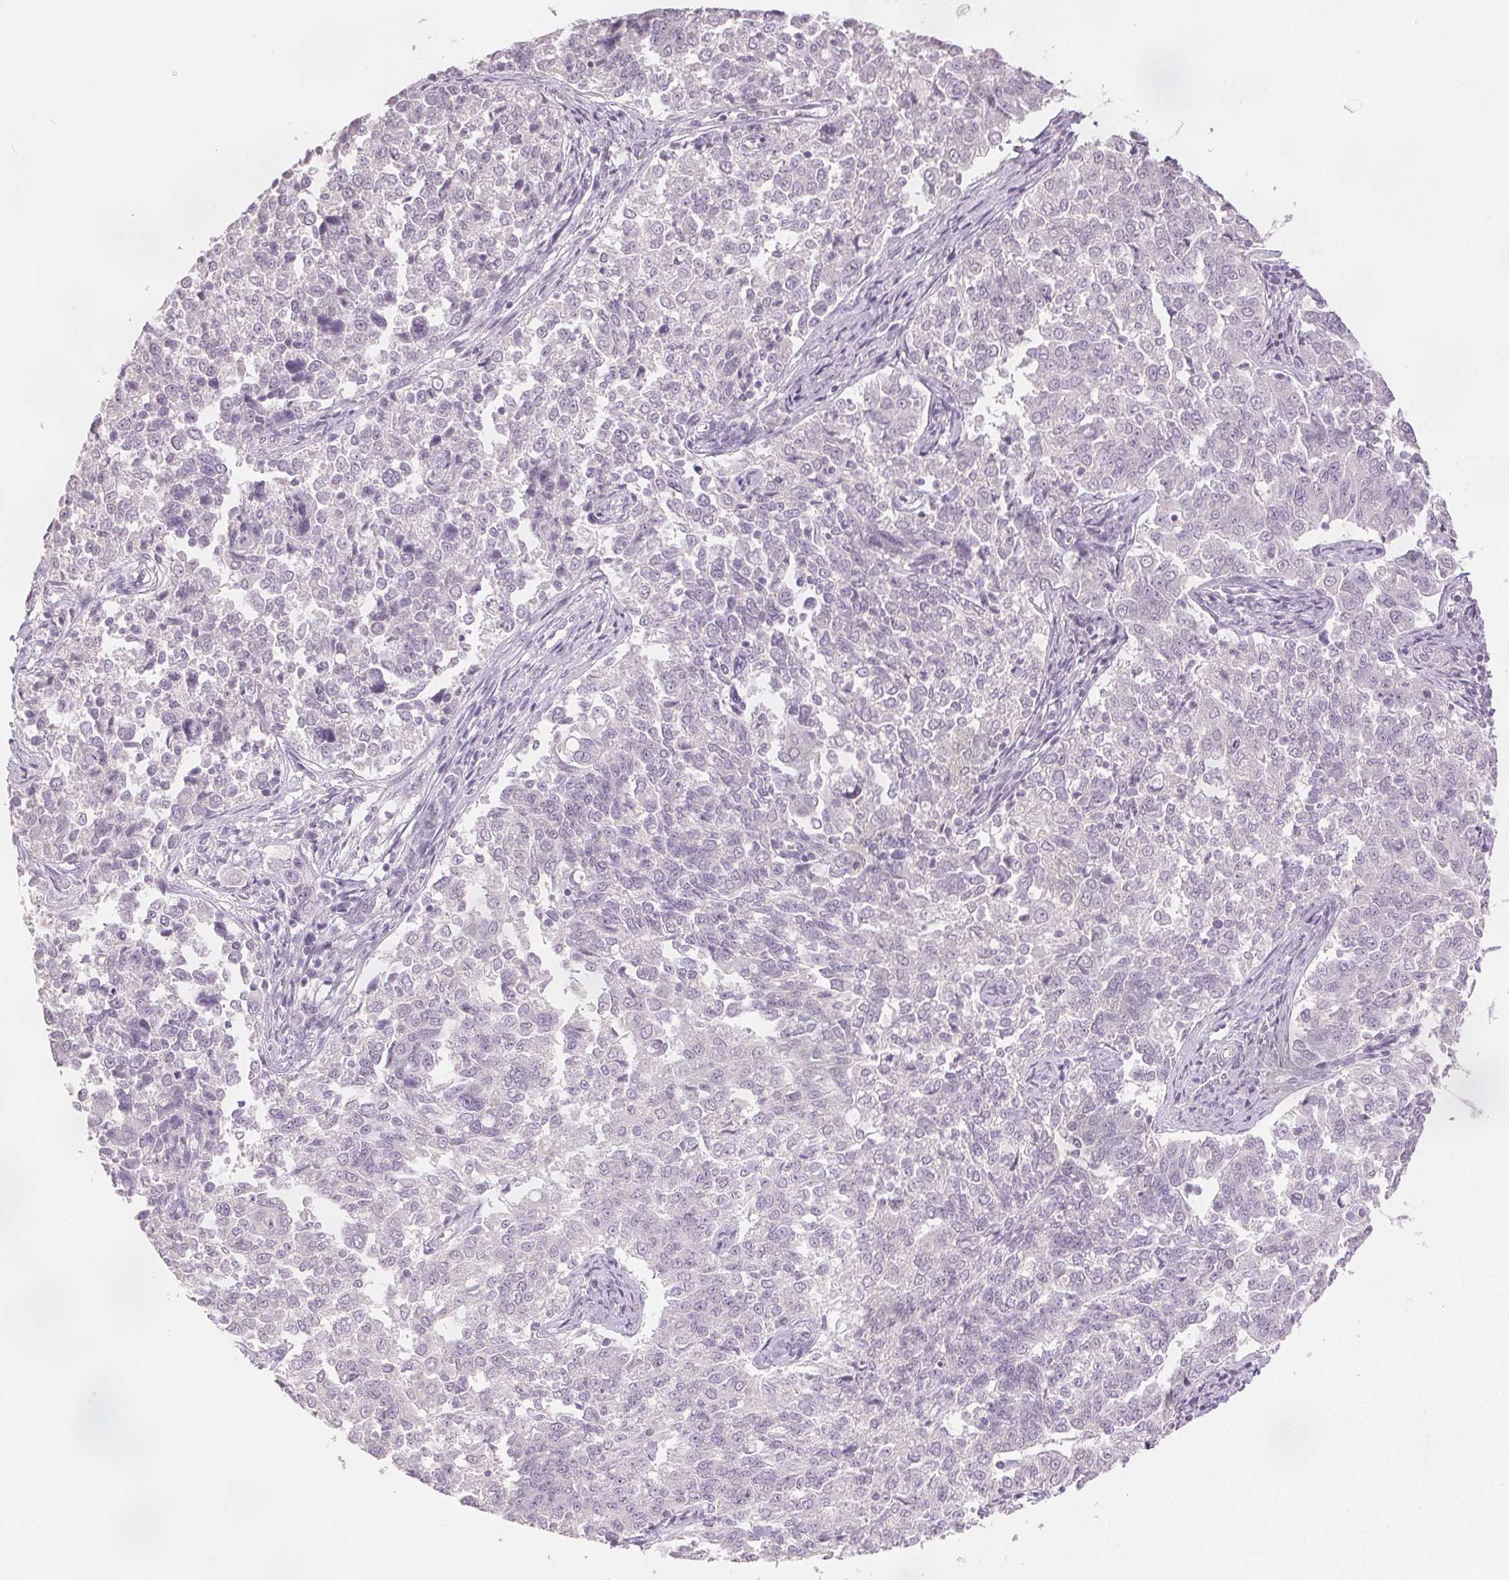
{"staining": {"intensity": "negative", "quantity": "none", "location": "none"}, "tissue": "endometrial cancer", "cell_type": "Tumor cells", "image_type": "cancer", "snomed": [{"axis": "morphology", "description": "Adenocarcinoma, NOS"}, {"axis": "topography", "description": "Endometrium"}], "caption": "Micrograph shows no significant protein expression in tumor cells of endometrial cancer.", "gene": "SLC27A5", "patient": {"sex": "female", "age": 43}}